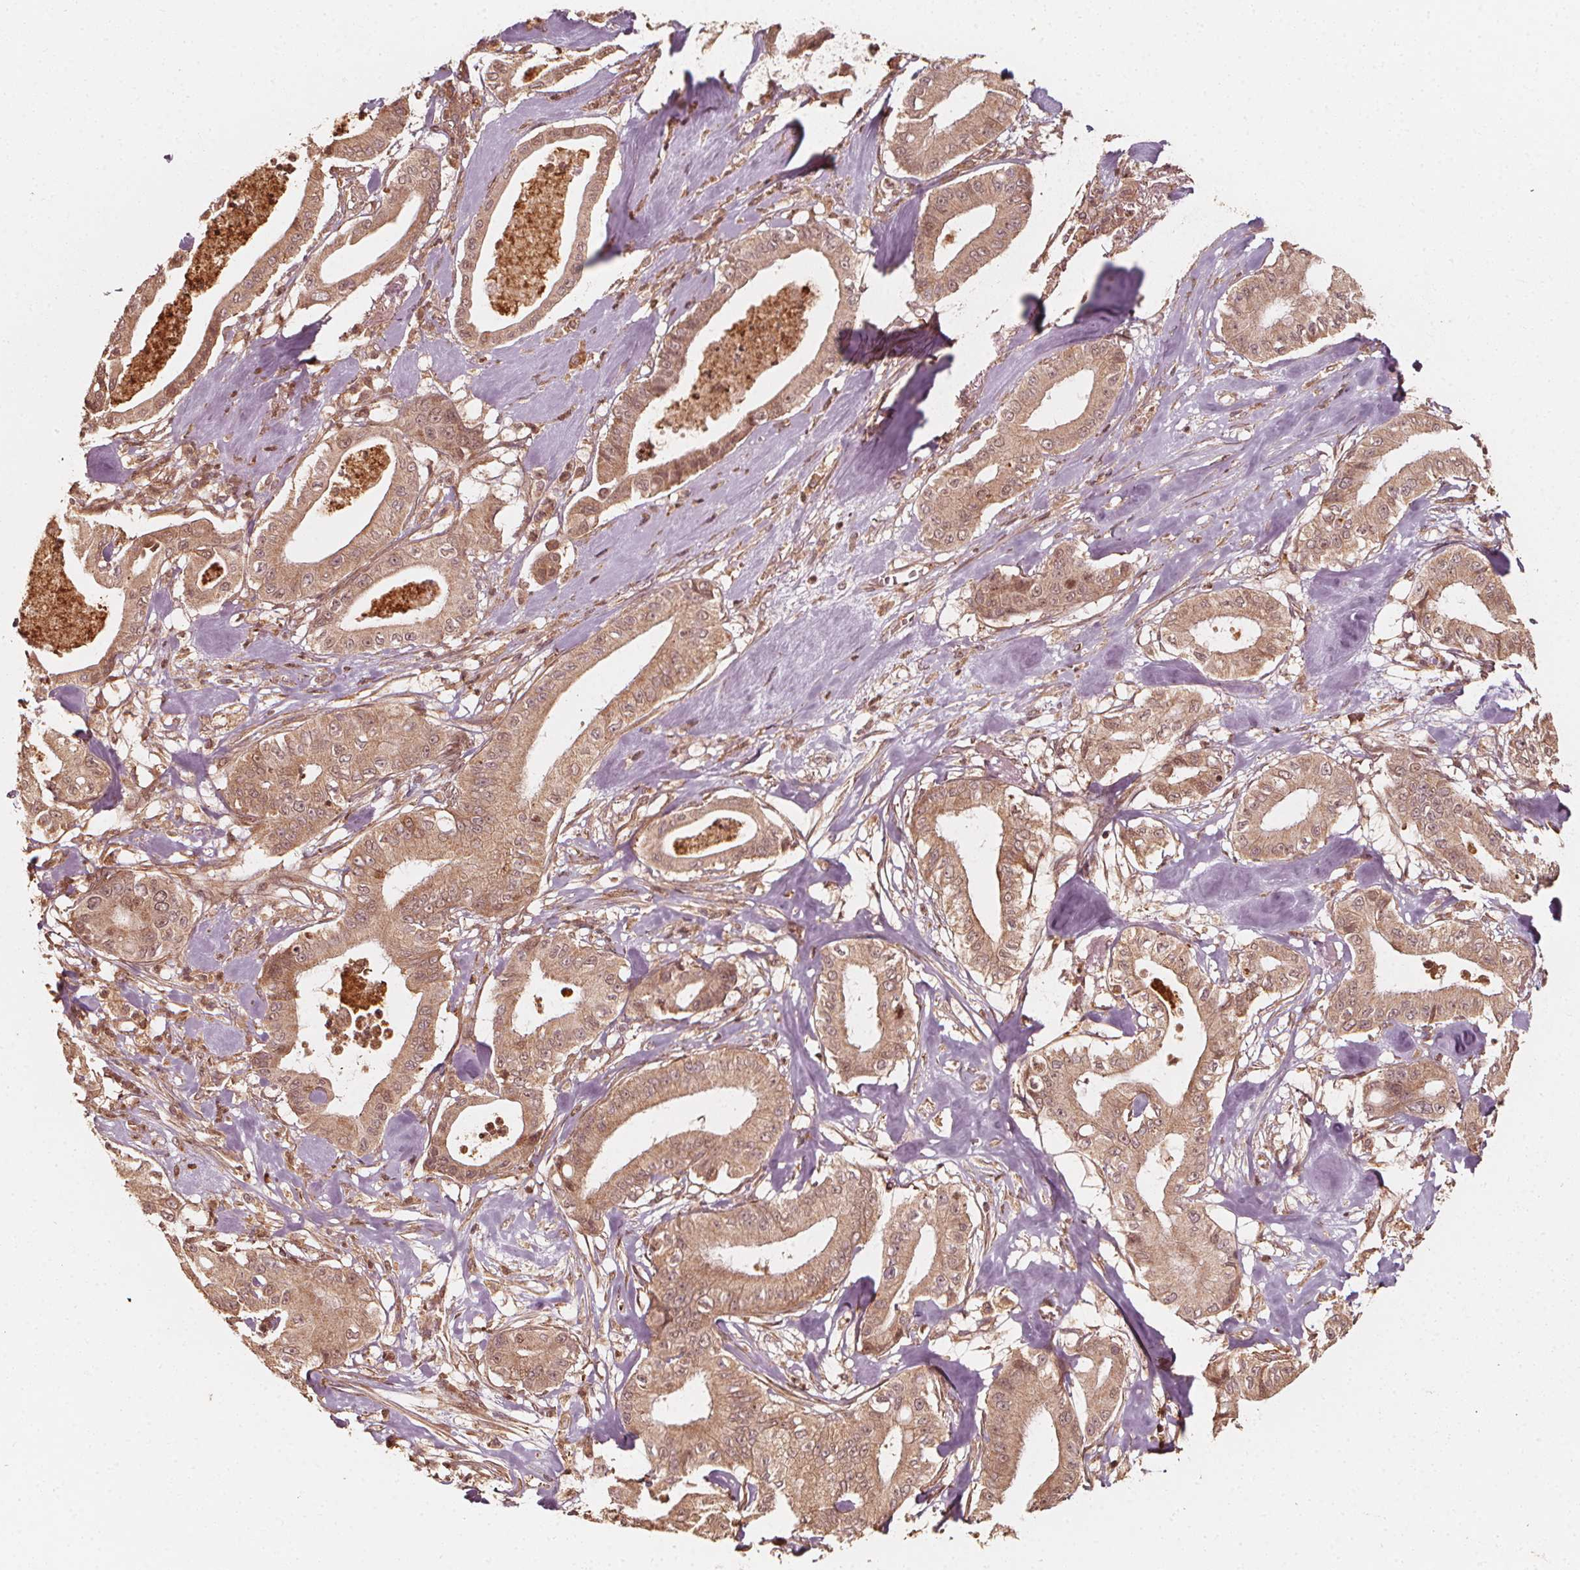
{"staining": {"intensity": "weak", "quantity": ">75%", "location": "cytoplasmic/membranous"}, "tissue": "pancreatic cancer", "cell_type": "Tumor cells", "image_type": "cancer", "snomed": [{"axis": "morphology", "description": "Adenocarcinoma, NOS"}, {"axis": "topography", "description": "Pancreas"}], "caption": "Pancreatic adenocarcinoma stained with a protein marker displays weak staining in tumor cells.", "gene": "NPC1", "patient": {"sex": "male", "age": 71}}